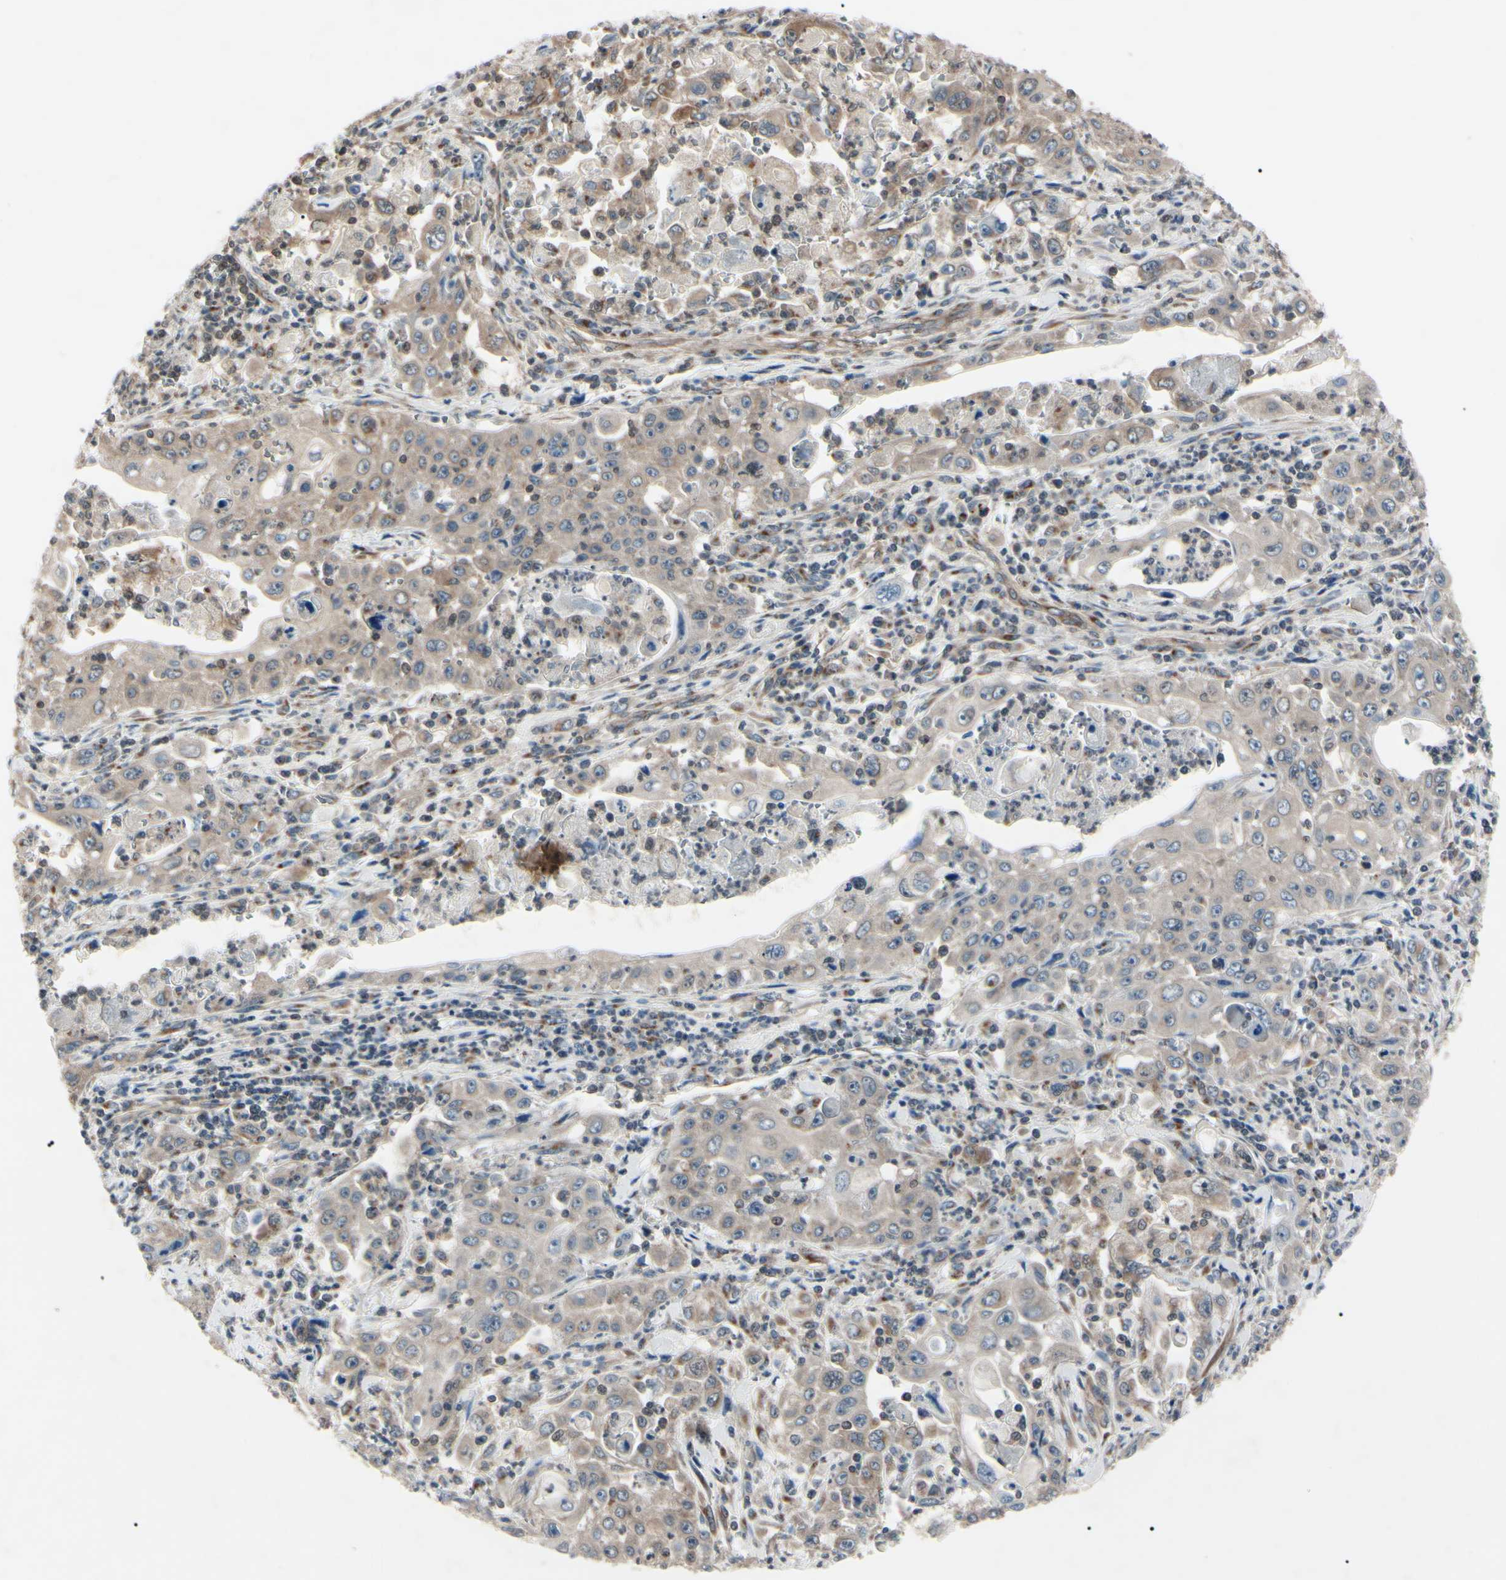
{"staining": {"intensity": "moderate", "quantity": "25%-75%", "location": "cytoplasmic/membranous"}, "tissue": "pancreatic cancer", "cell_type": "Tumor cells", "image_type": "cancer", "snomed": [{"axis": "morphology", "description": "Adenocarcinoma, NOS"}, {"axis": "topography", "description": "Pancreas"}], "caption": "DAB immunohistochemical staining of human adenocarcinoma (pancreatic) exhibits moderate cytoplasmic/membranous protein staining in approximately 25%-75% of tumor cells.", "gene": "MAPRE1", "patient": {"sex": "male", "age": 70}}